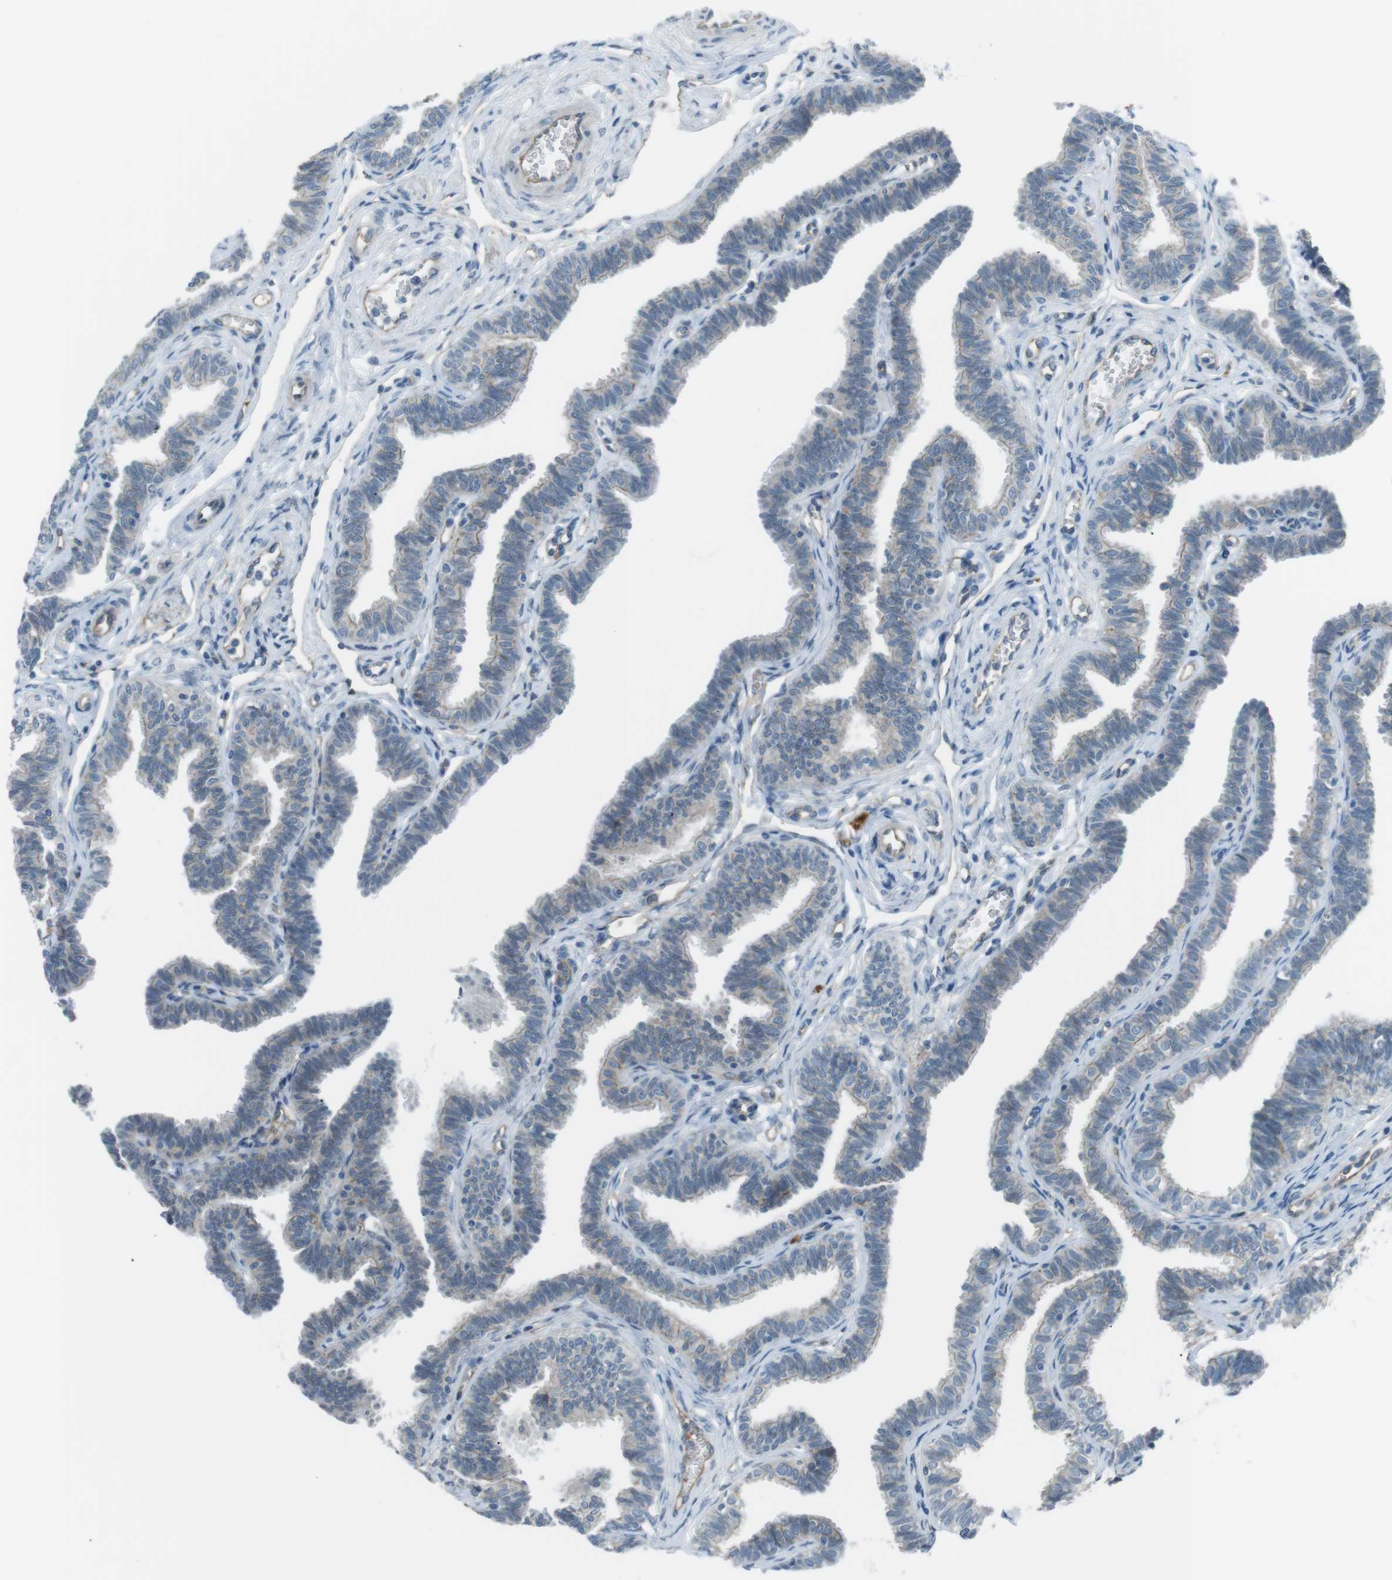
{"staining": {"intensity": "negative", "quantity": "none", "location": "none"}, "tissue": "fallopian tube", "cell_type": "Glandular cells", "image_type": "normal", "snomed": [{"axis": "morphology", "description": "Normal tissue, NOS"}, {"axis": "topography", "description": "Fallopian tube"}, {"axis": "topography", "description": "Ovary"}], "caption": "Protein analysis of normal fallopian tube reveals no significant staining in glandular cells.", "gene": "SPTA1", "patient": {"sex": "female", "age": 23}}